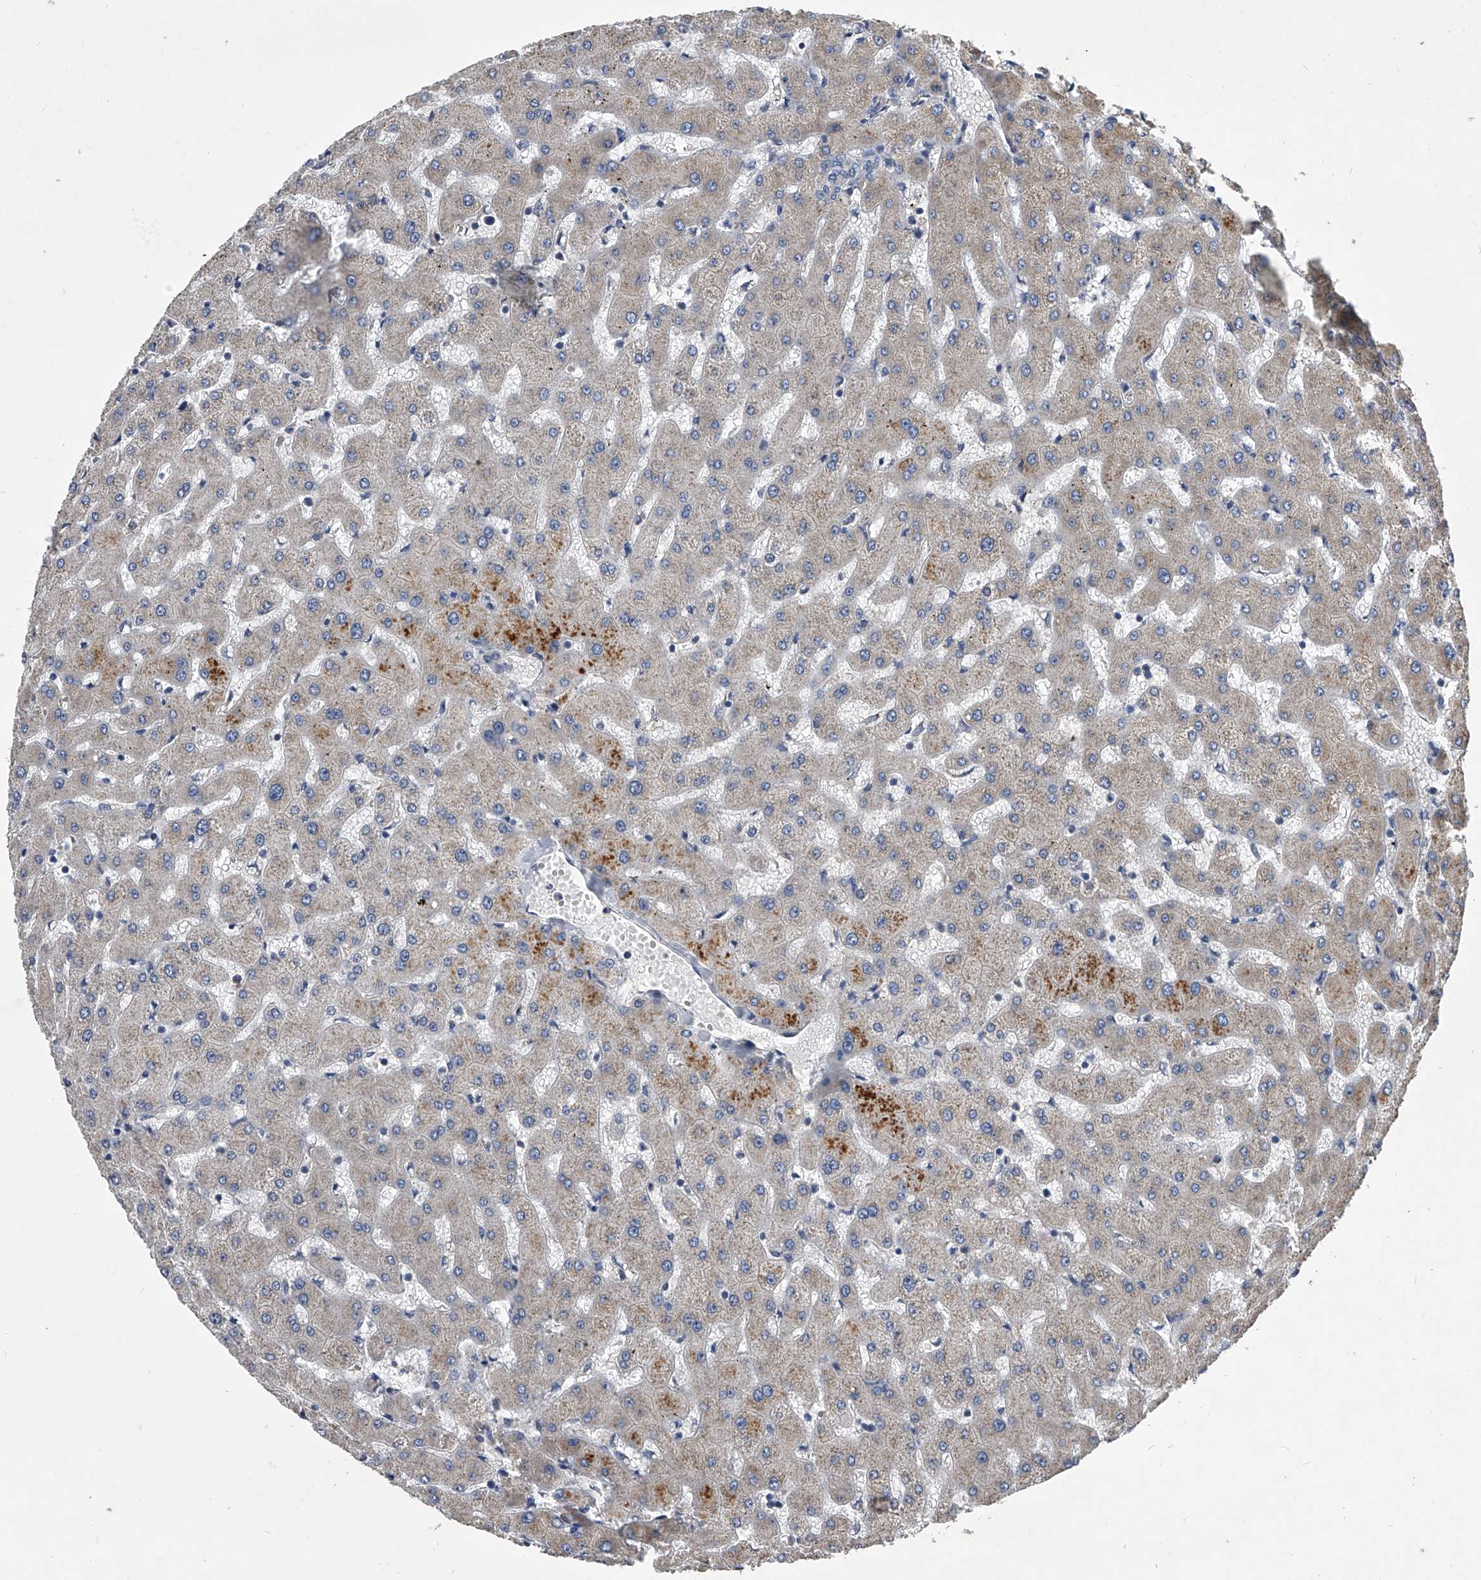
{"staining": {"intensity": "negative", "quantity": "none", "location": "none"}, "tissue": "liver", "cell_type": "Cholangiocytes", "image_type": "normal", "snomed": [{"axis": "morphology", "description": "Normal tissue, NOS"}, {"axis": "topography", "description": "Liver"}], "caption": "Immunohistochemical staining of normal human liver shows no significant expression in cholangiocytes.", "gene": "CCR4", "patient": {"sex": "female", "age": 63}}